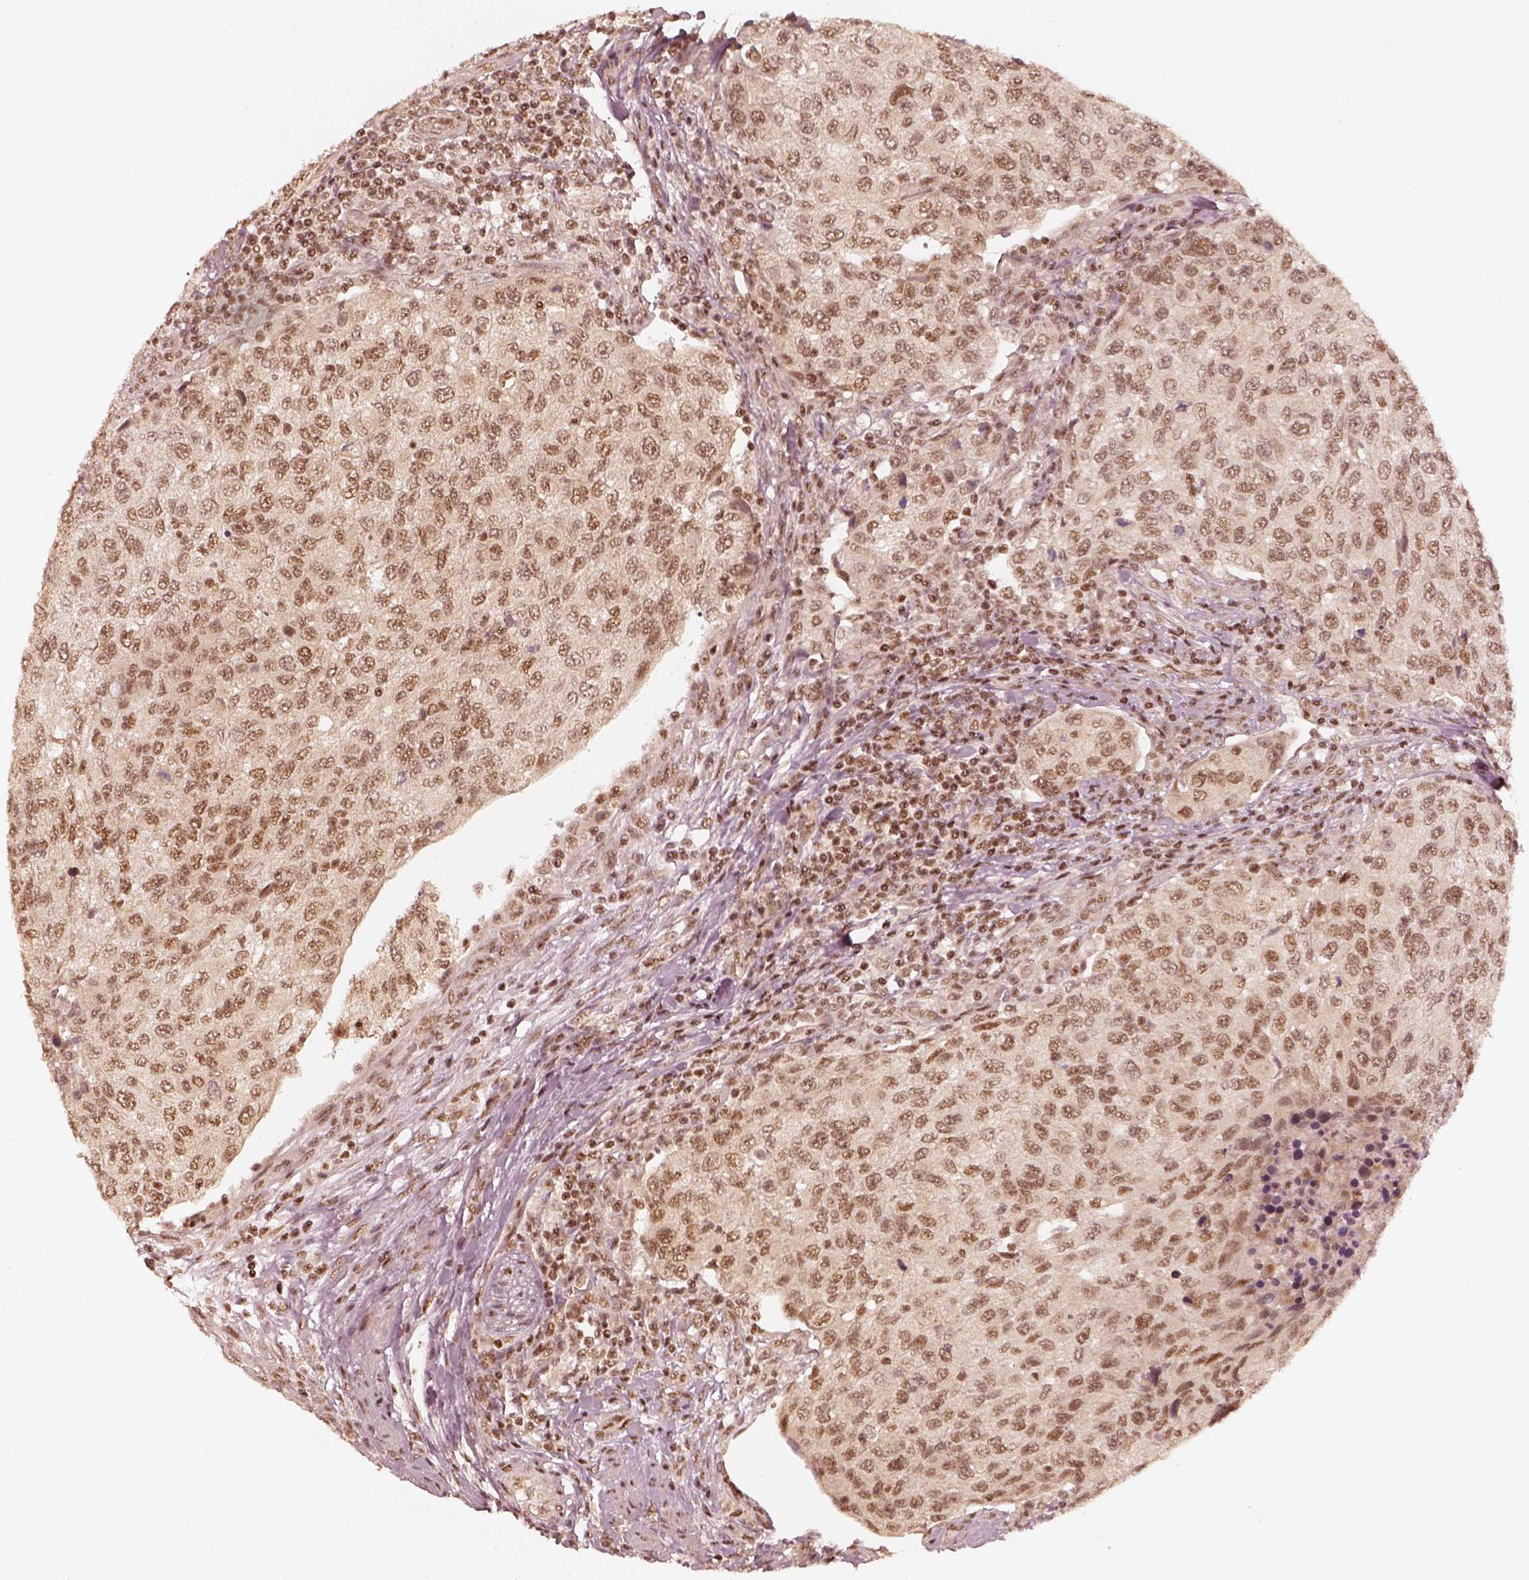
{"staining": {"intensity": "moderate", "quantity": ">75%", "location": "nuclear"}, "tissue": "urothelial cancer", "cell_type": "Tumor cells", "image_type": "cancer", "snomed": [{"axis": "morphology", "description": "Urothelial carcinoma, High grade"}, {"axis": "topography", "description": "Urinary bladder"}], "caption": "IHC of high-grade urothelial carcinoma shows medium levels of moderate nuclear staining in approximately >75% of tumor cells.", "gene": "GMEB2", "patient": {"sex": "female", "age": 78}}